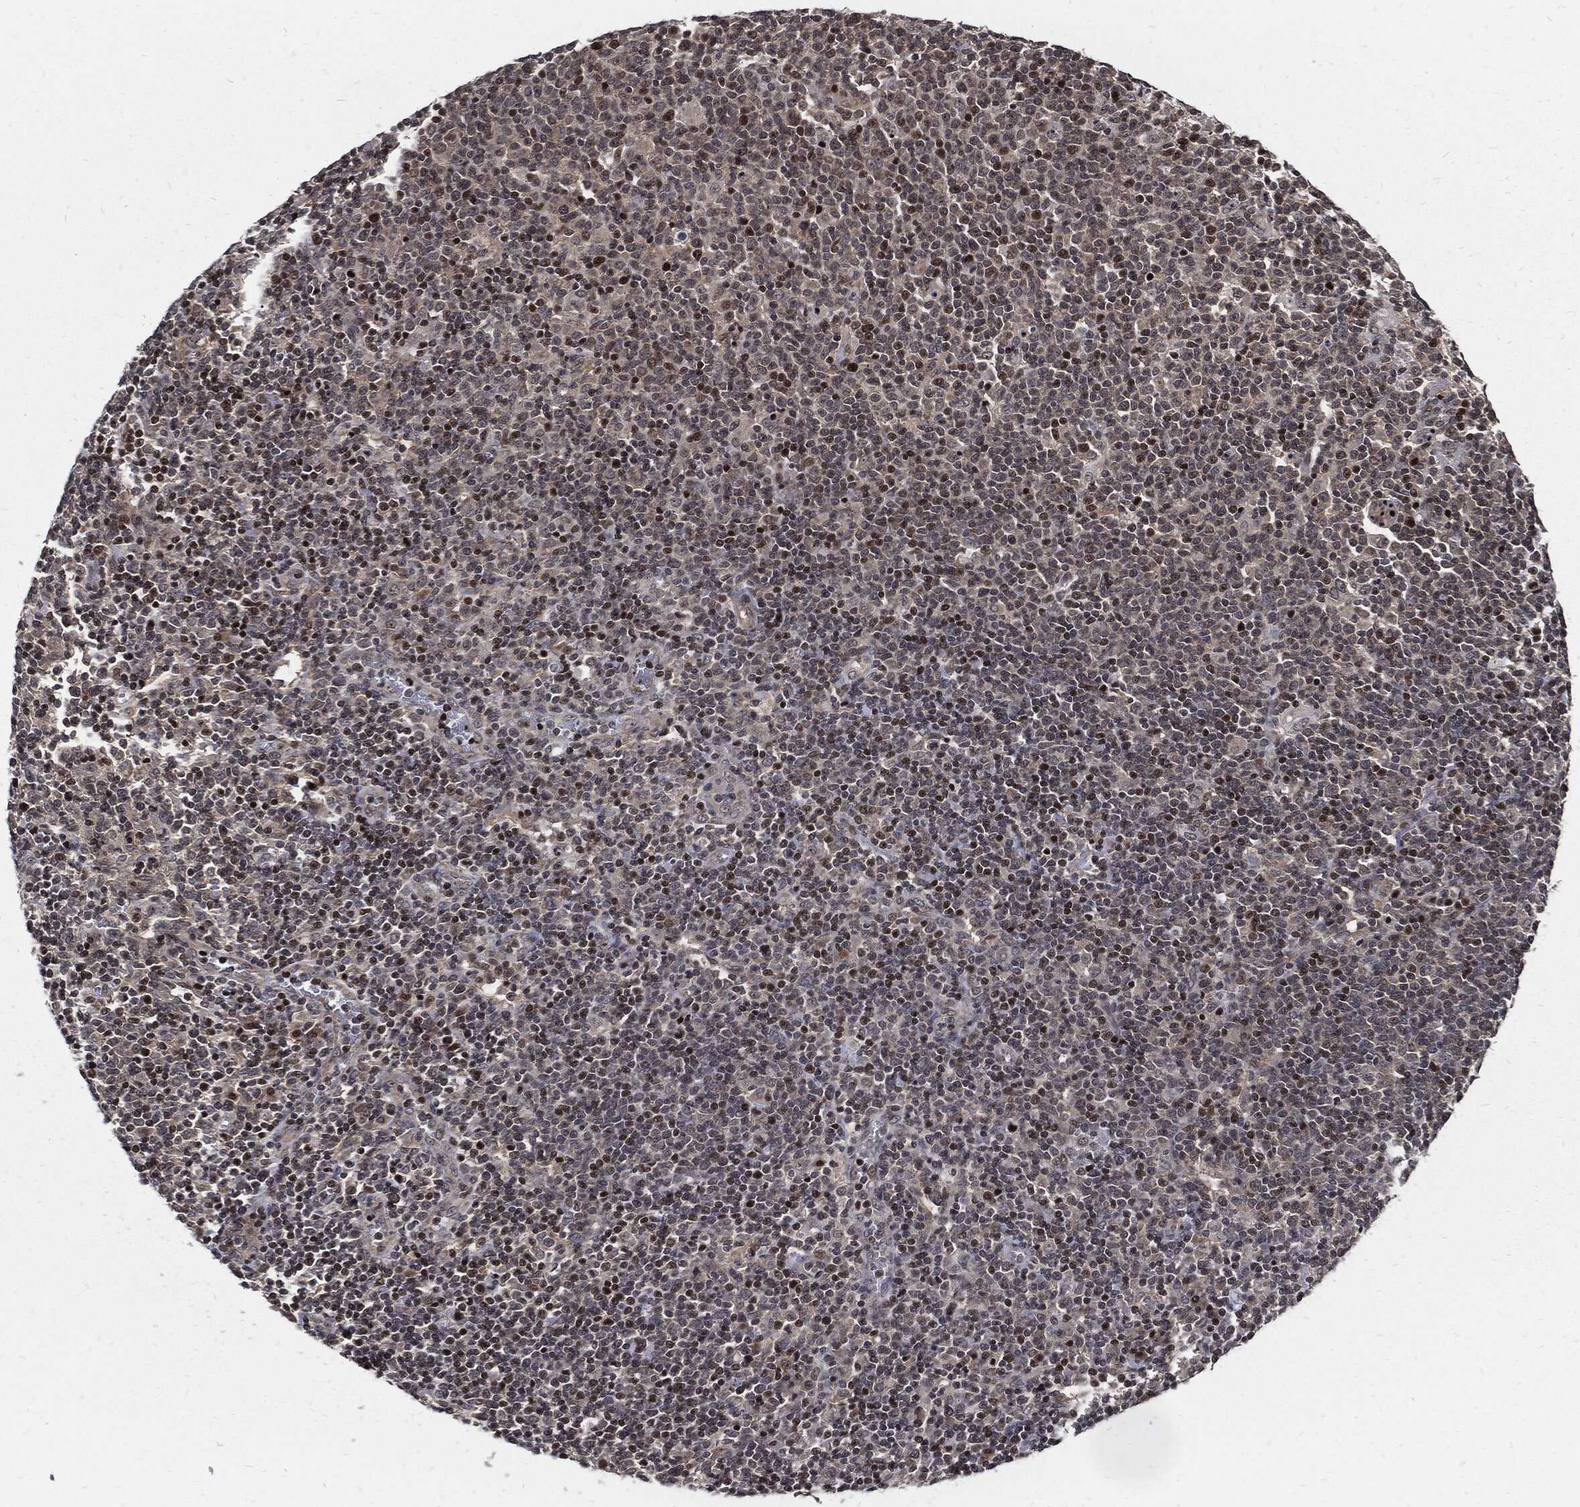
{"staining": {"intensity": "moderate", "quantity": "<25%", "location": "nuclear"}, "tissue": "lymphoma", "cell_type": "Tumor cells", "image_type": "cancer", "snomed": [{"axis": "morphology", "description": "Malignant lymphoma, non-Hodgkin's type, High grade"}, {"axis": "topography", "description": "Lymph node"}], "caption": "DAB immunohistochemical staining of high-grade malignant lymphoma, non-Hodgkin's type exhibits moderate nuclear protein positivity in about <25% of tumor cells. (Brightfield microscopy of DAB IHC at high magnification).", "gene": "ZNF775", "patient": {"sex": "male", "age": 61}}